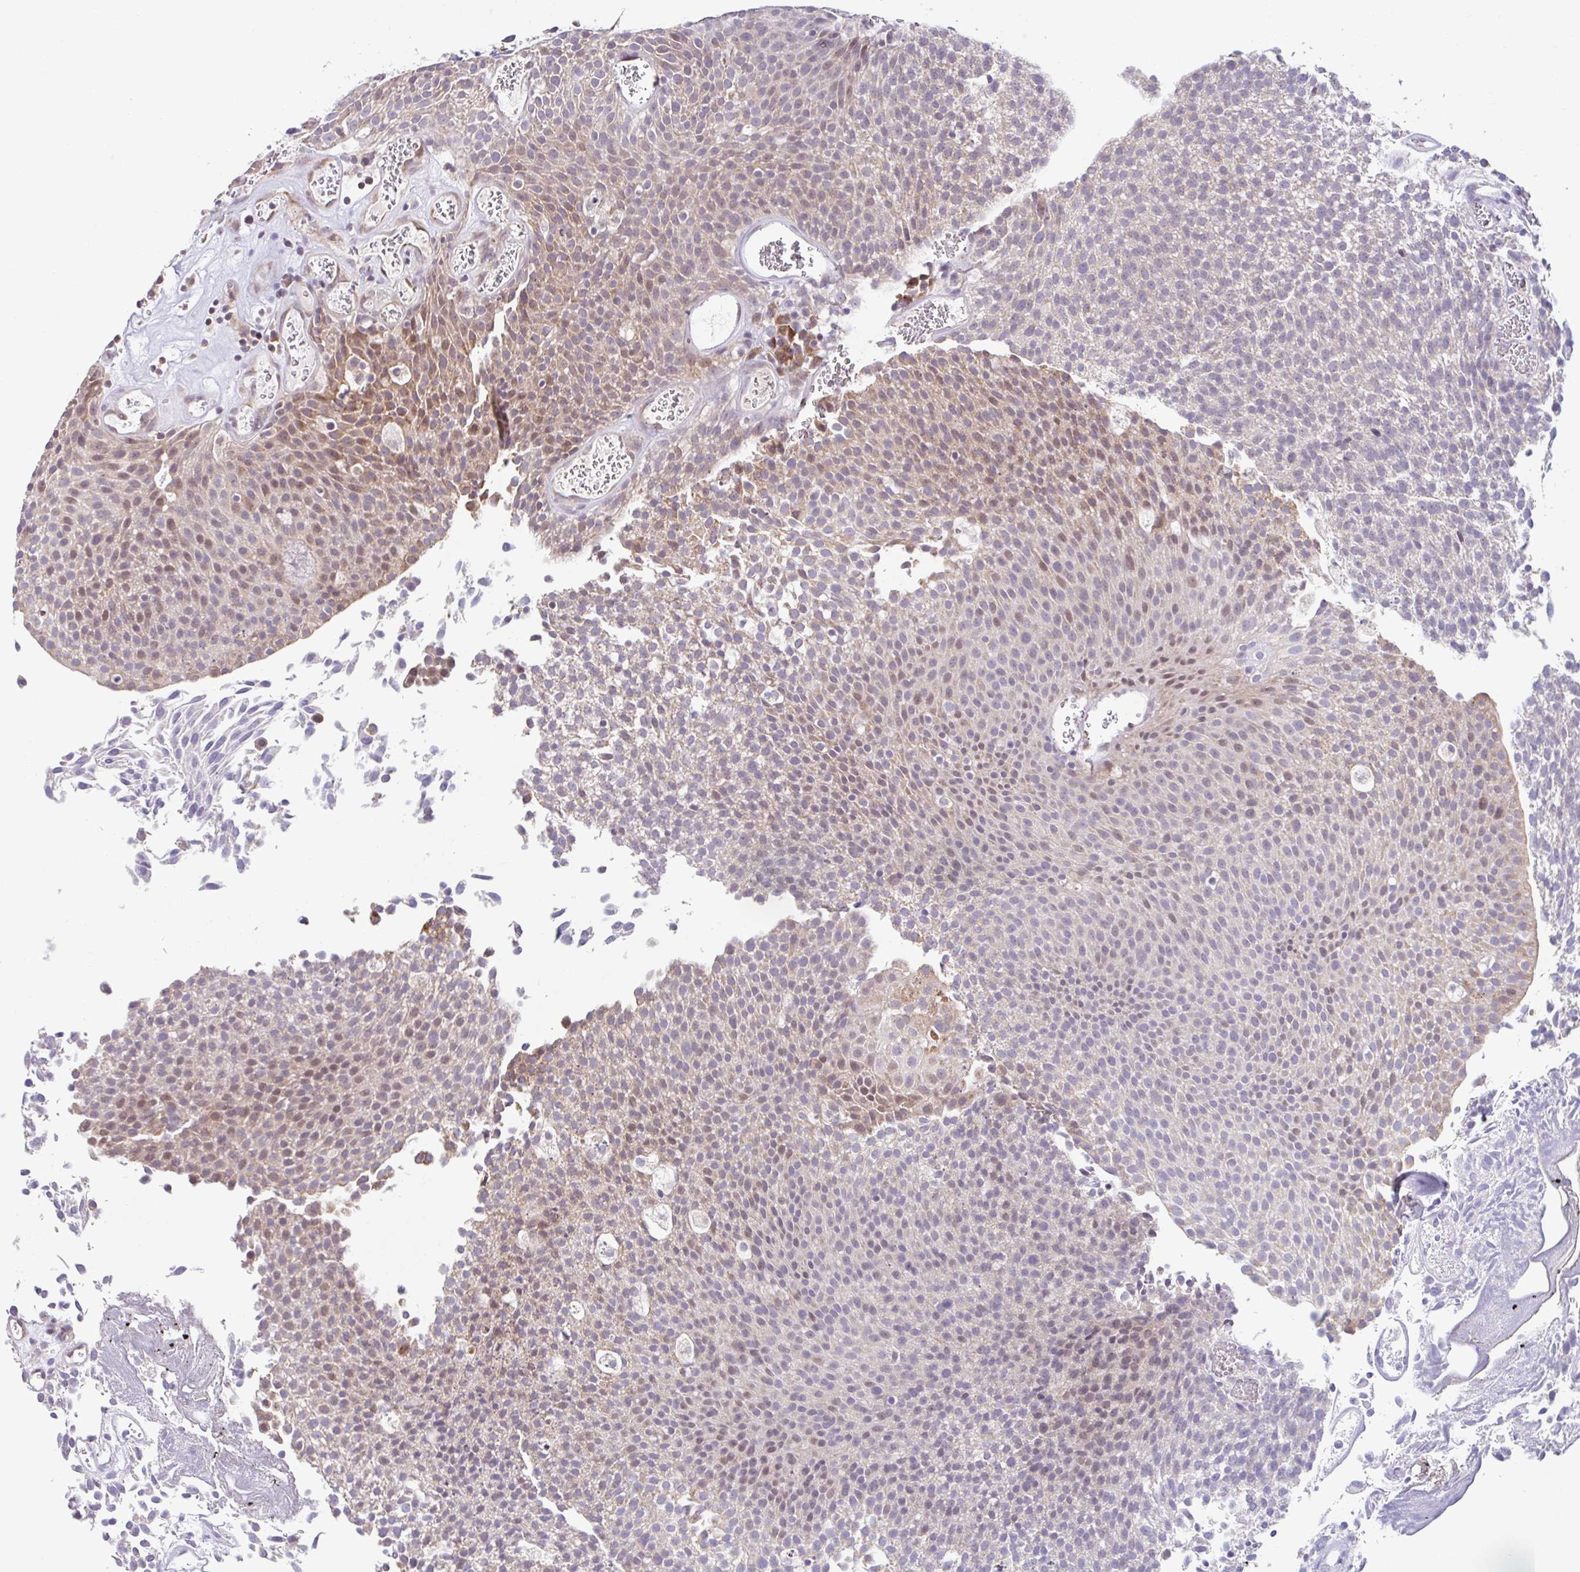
{"staining": {"intensity": "moderate", "quantity": "<25%", "location": "cytoplasmic/membranous"}, "tissue": "urothelial cancer", "cell_type": "Tumor cells", "image_type": "cancer", "snomed": [{"axis": "morphology", "description": "Urothelial carcinoma, Low grade"}, {"axis": "topography", "description": "Urinary bladder"}], "caption": "A photomicrograph showing moderate cytoplasmic/membranous expression in approximately <25% of tumor cells in urothelial cancer, as visualized by brown immunohistochemical staining.", "gene": "NT5C1B", "patient": {"sex": "female", "age": 79}}